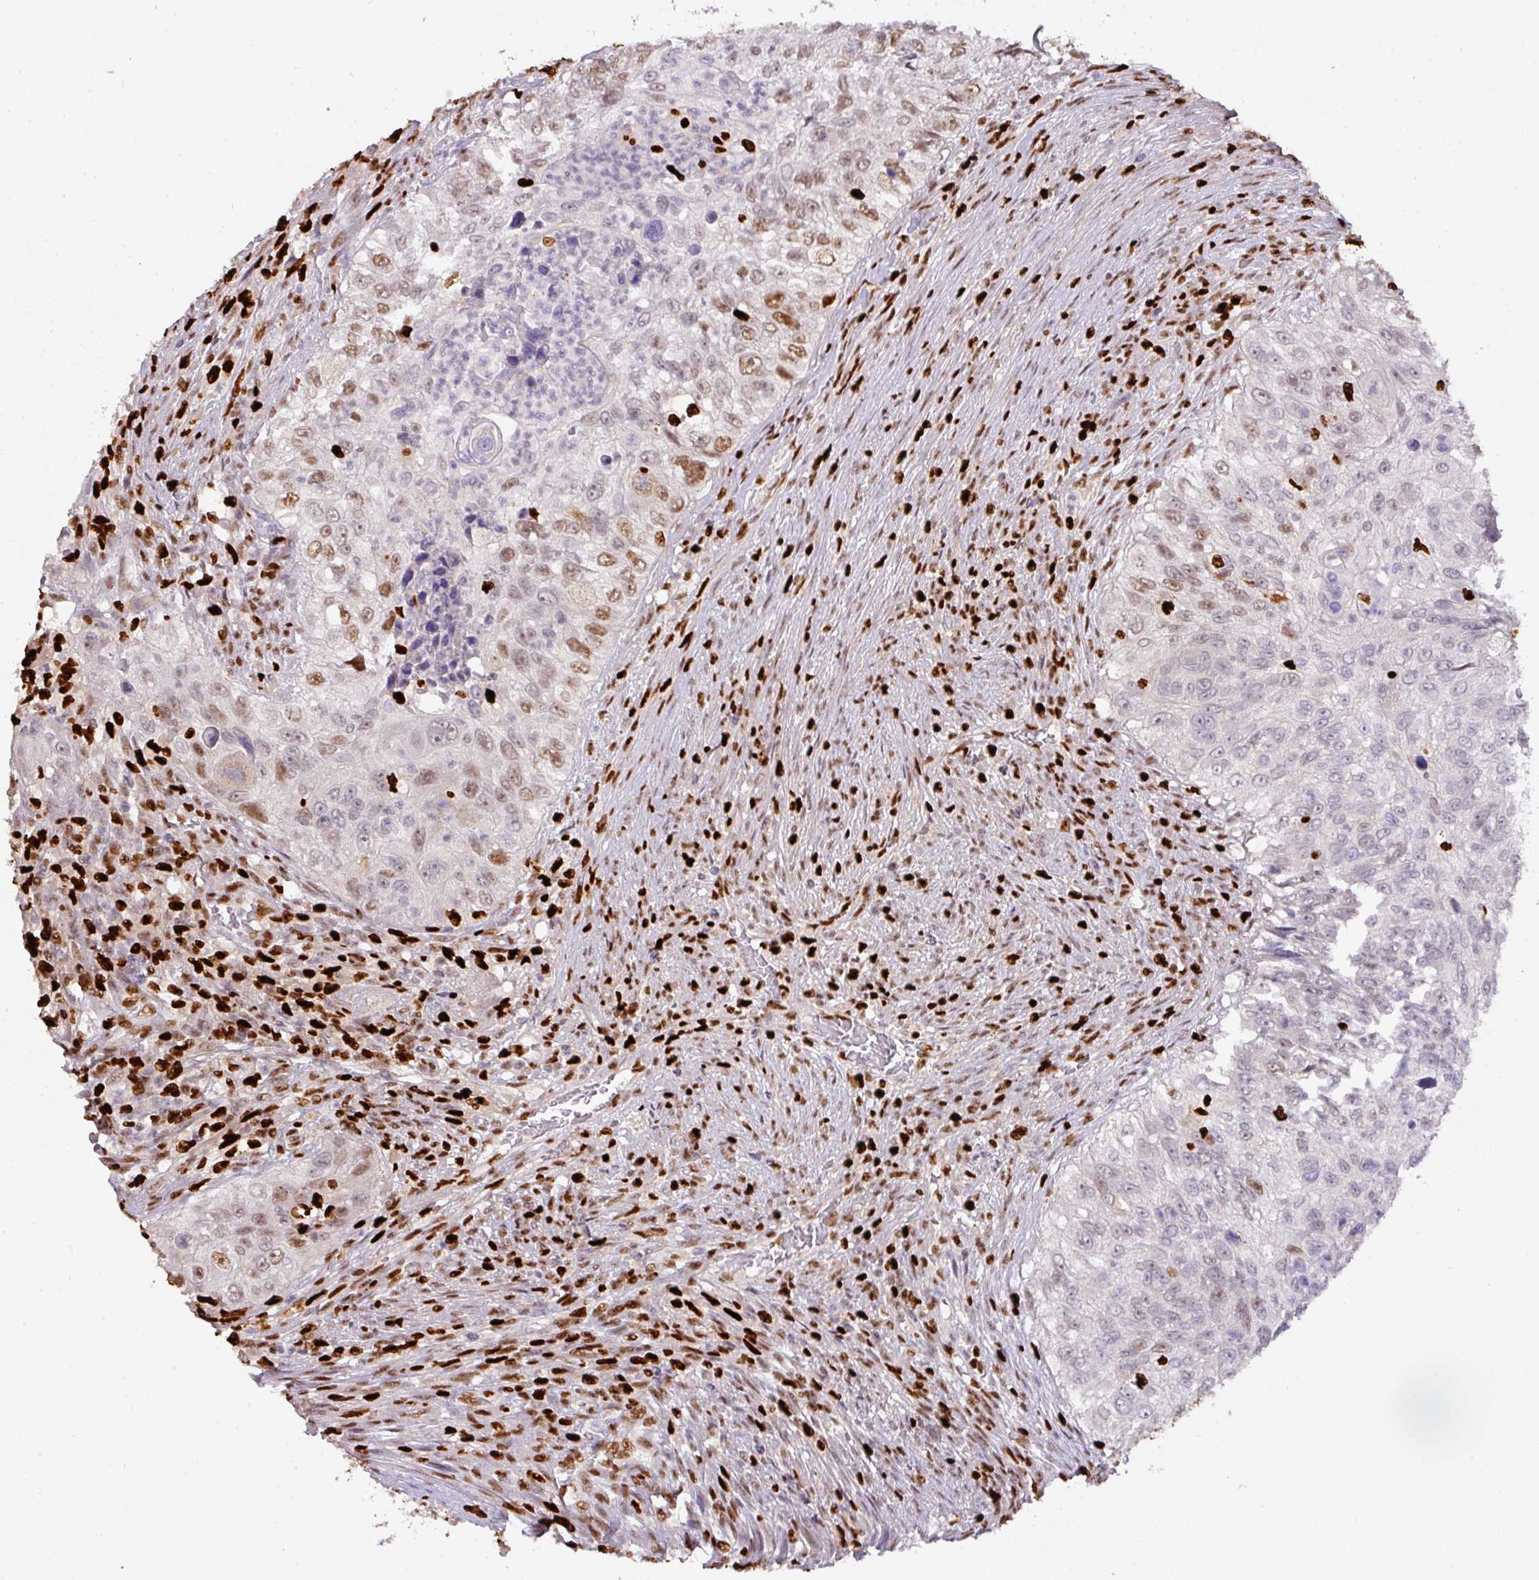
{"staining": {"intensity": "moderate", "quantity": "25%-75%", "location": "nuclear"}, "tissue": "urothelial cancer", "cell_type": "Tumor cells", "image_type": "cancer", "snomed": [{"axis": "morphology", "description": "Urothelial carcinoma, High grade"}, {"axis": "topography", "description": "Urinary bladder"}], "caption": "Urothelial carcinoma (high-grade) stained with immunohistochemistry (IHC) displays moderate nuclear staining in approximately 25%-75% of tumor cells.", "gene": "SAMHD1", "patient": {"sex": "female", "age": 60}}